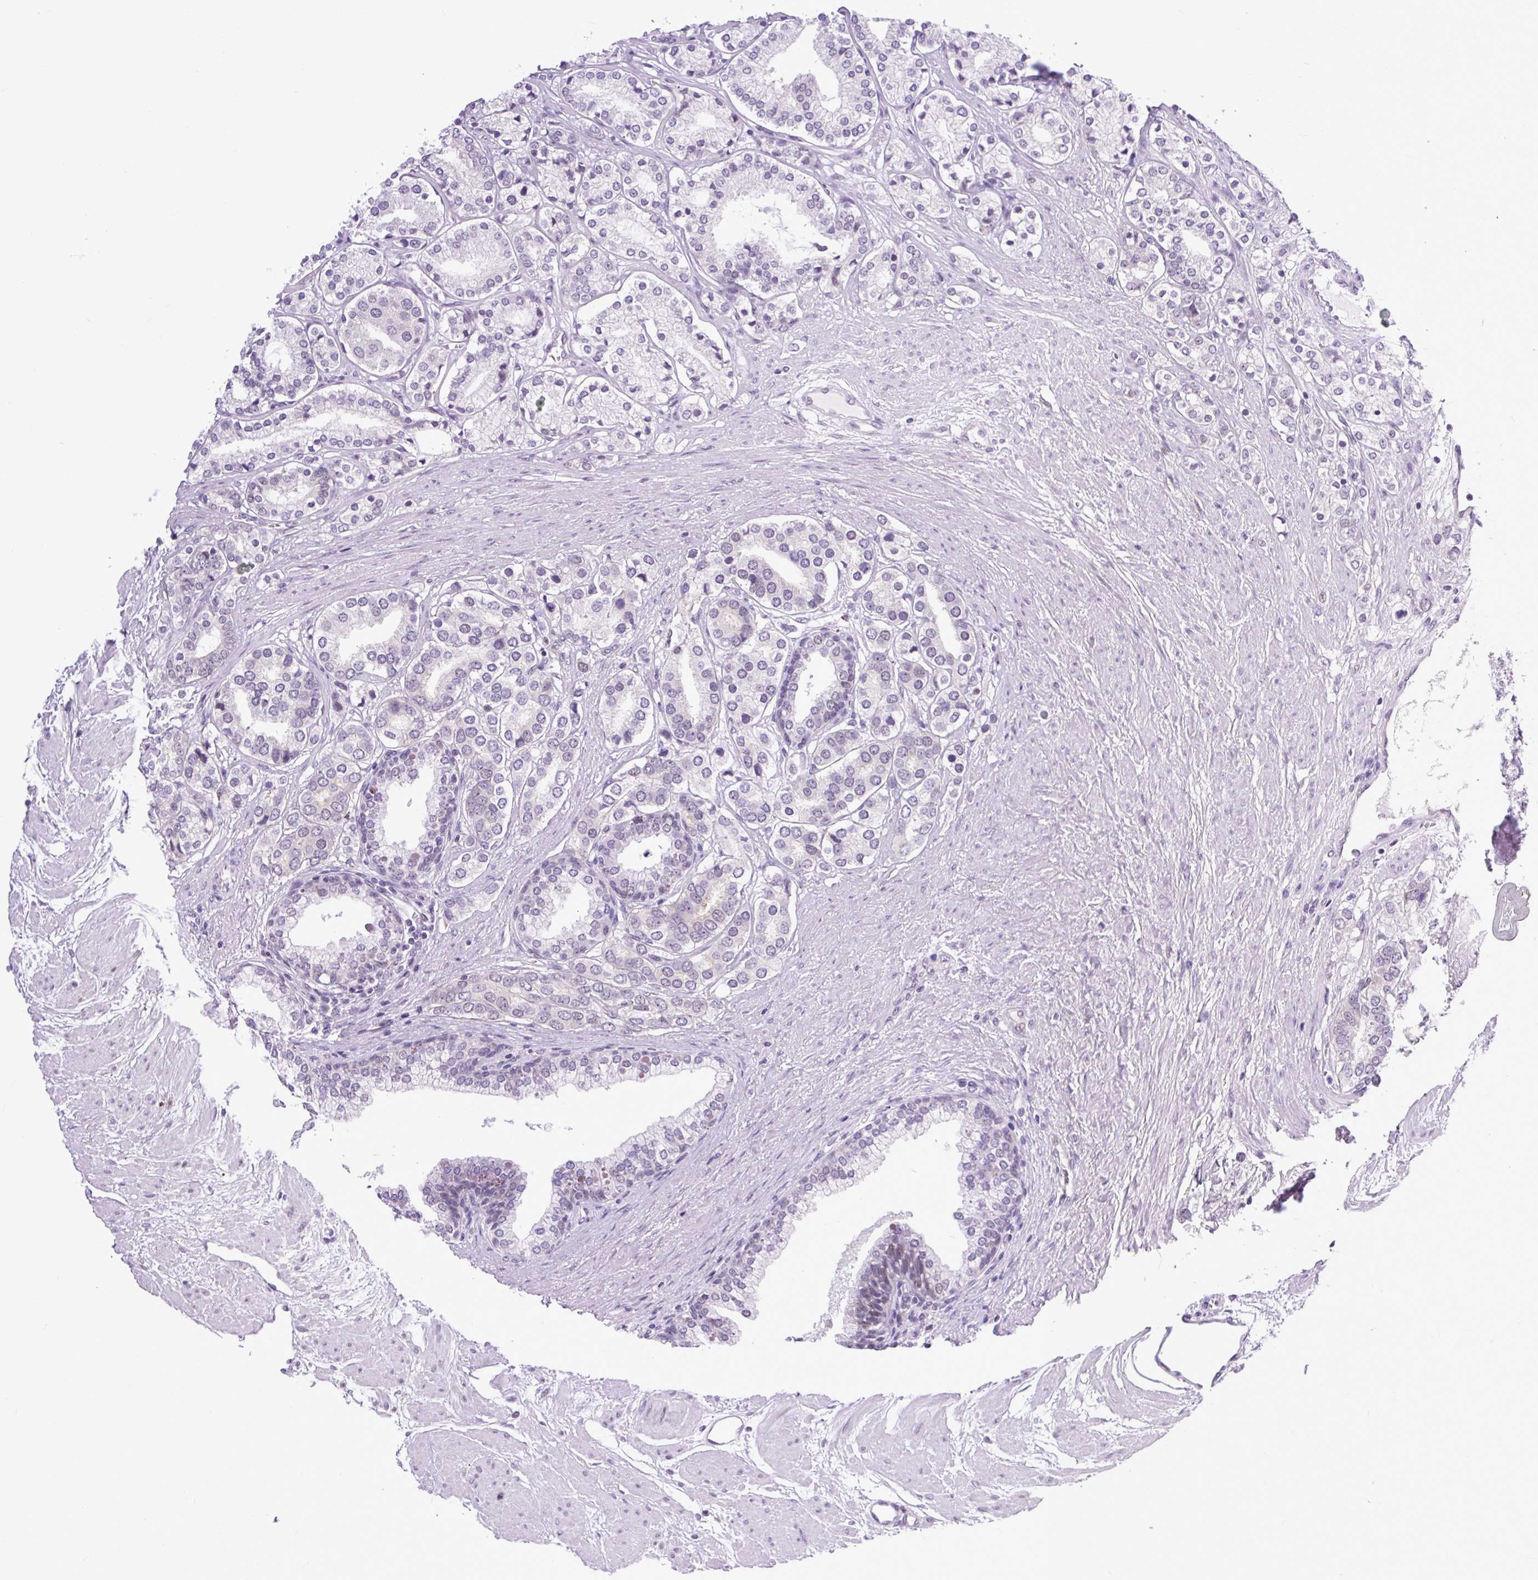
{"staining": {"intensity": "negative", "quantity": "none", "location": "none"}, "tissue": "prostate cancer", "cell_type": "Tumor cells", "image_type": "cancer", "snomed": [{"axis": "morphology", "description": "Adenocarcinoma, High grade"}, {"axis": "topography", "description": "Prostate"}], "caption": "The image shows no staining of tumor cells in prostate high-grade adenocarcinoma.", "gene": "CLK2", "patient": {"sex": "male", "age": 58}}